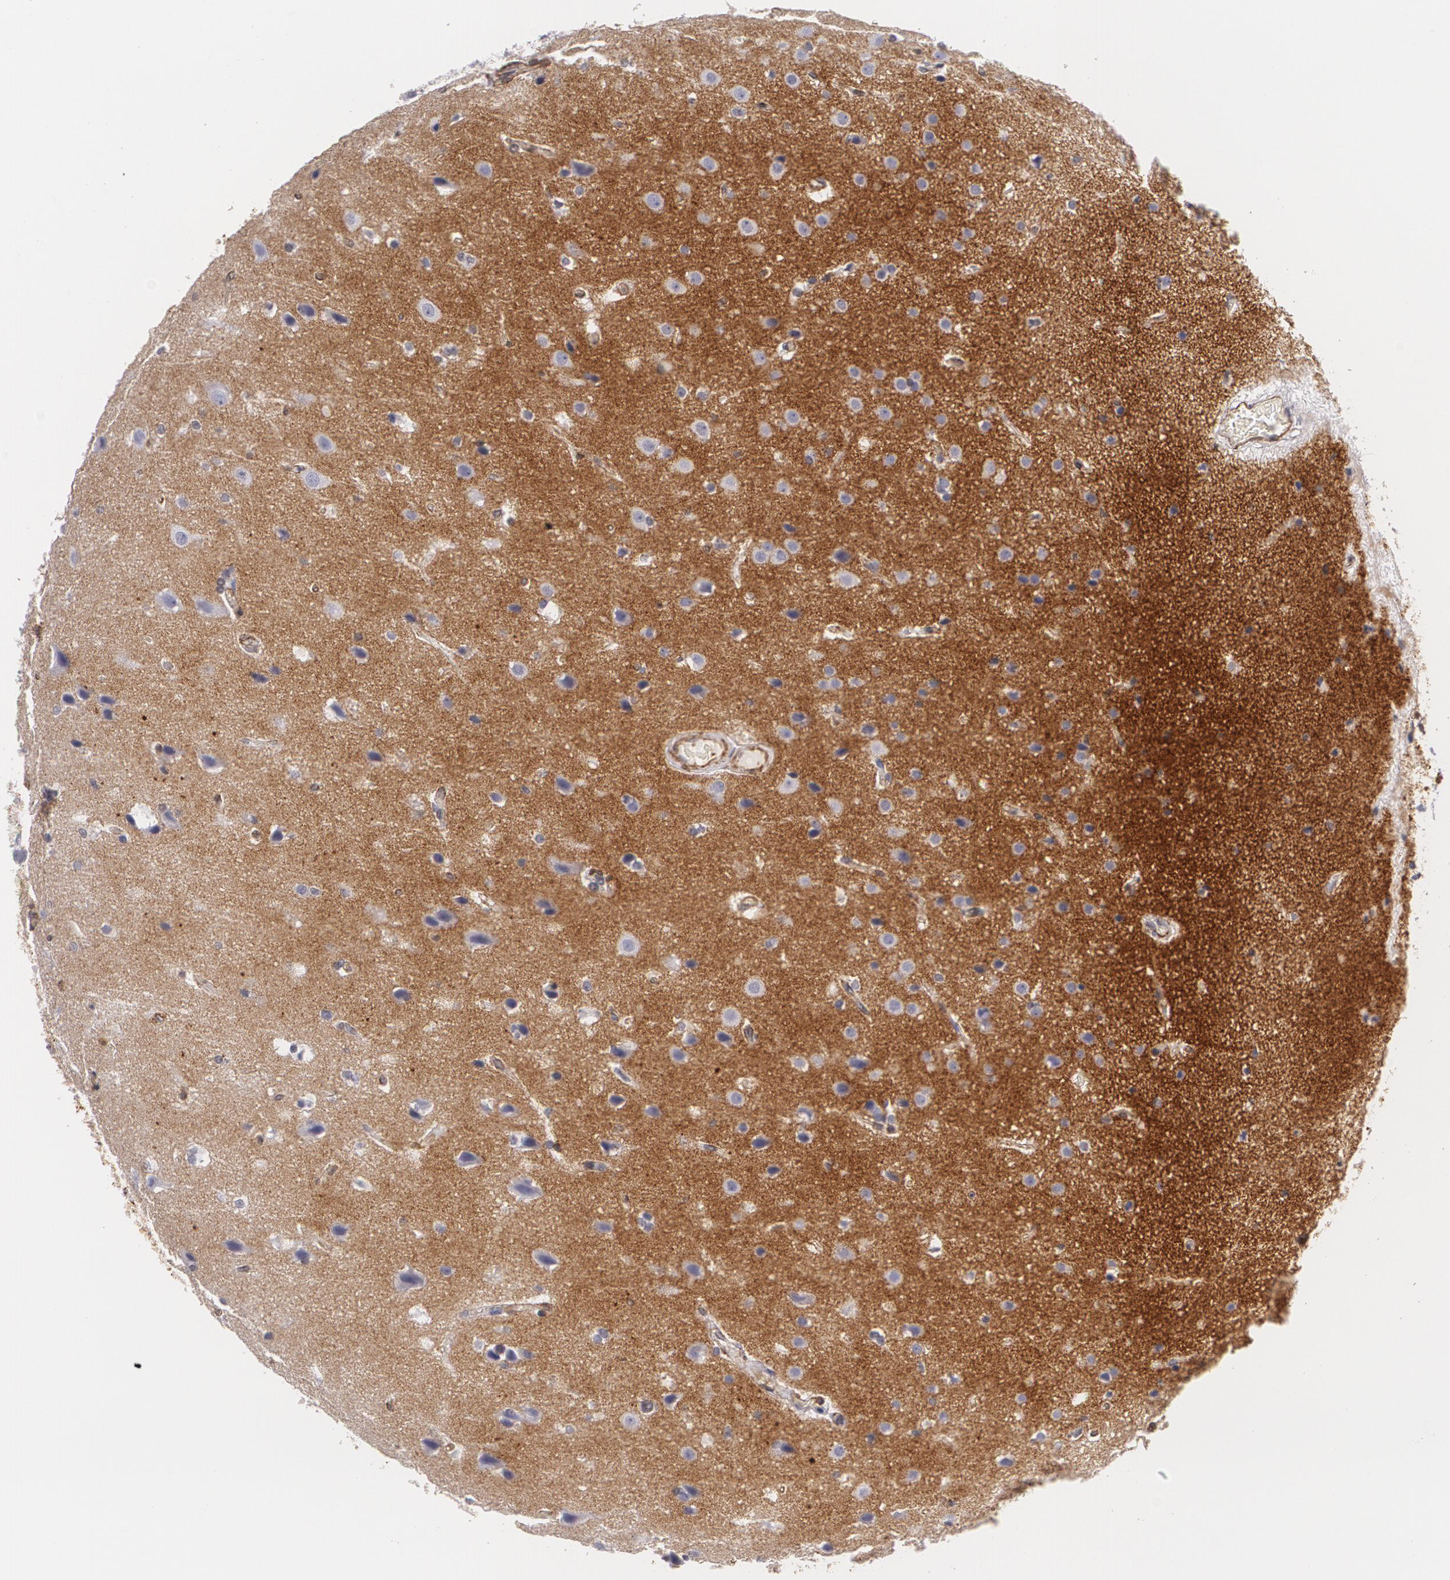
{"staining": {"intensity": "negative", "quantity": "none", "location": "none"}, "tissue": "glioma", "cell_type": "Tumor cells", "image_type": "cancer", "snomed": [{"axis": "morphology", "description": "Glioma, malignant, Low grade"}, {"axis": "topography", "description": "Cerebral cortex"}], "caption": "Histopathology image shows no significant protein staining in tumor cells of glioma.", "gene": "VAMP1", "patient": {"sex": "female", "age": 47}}